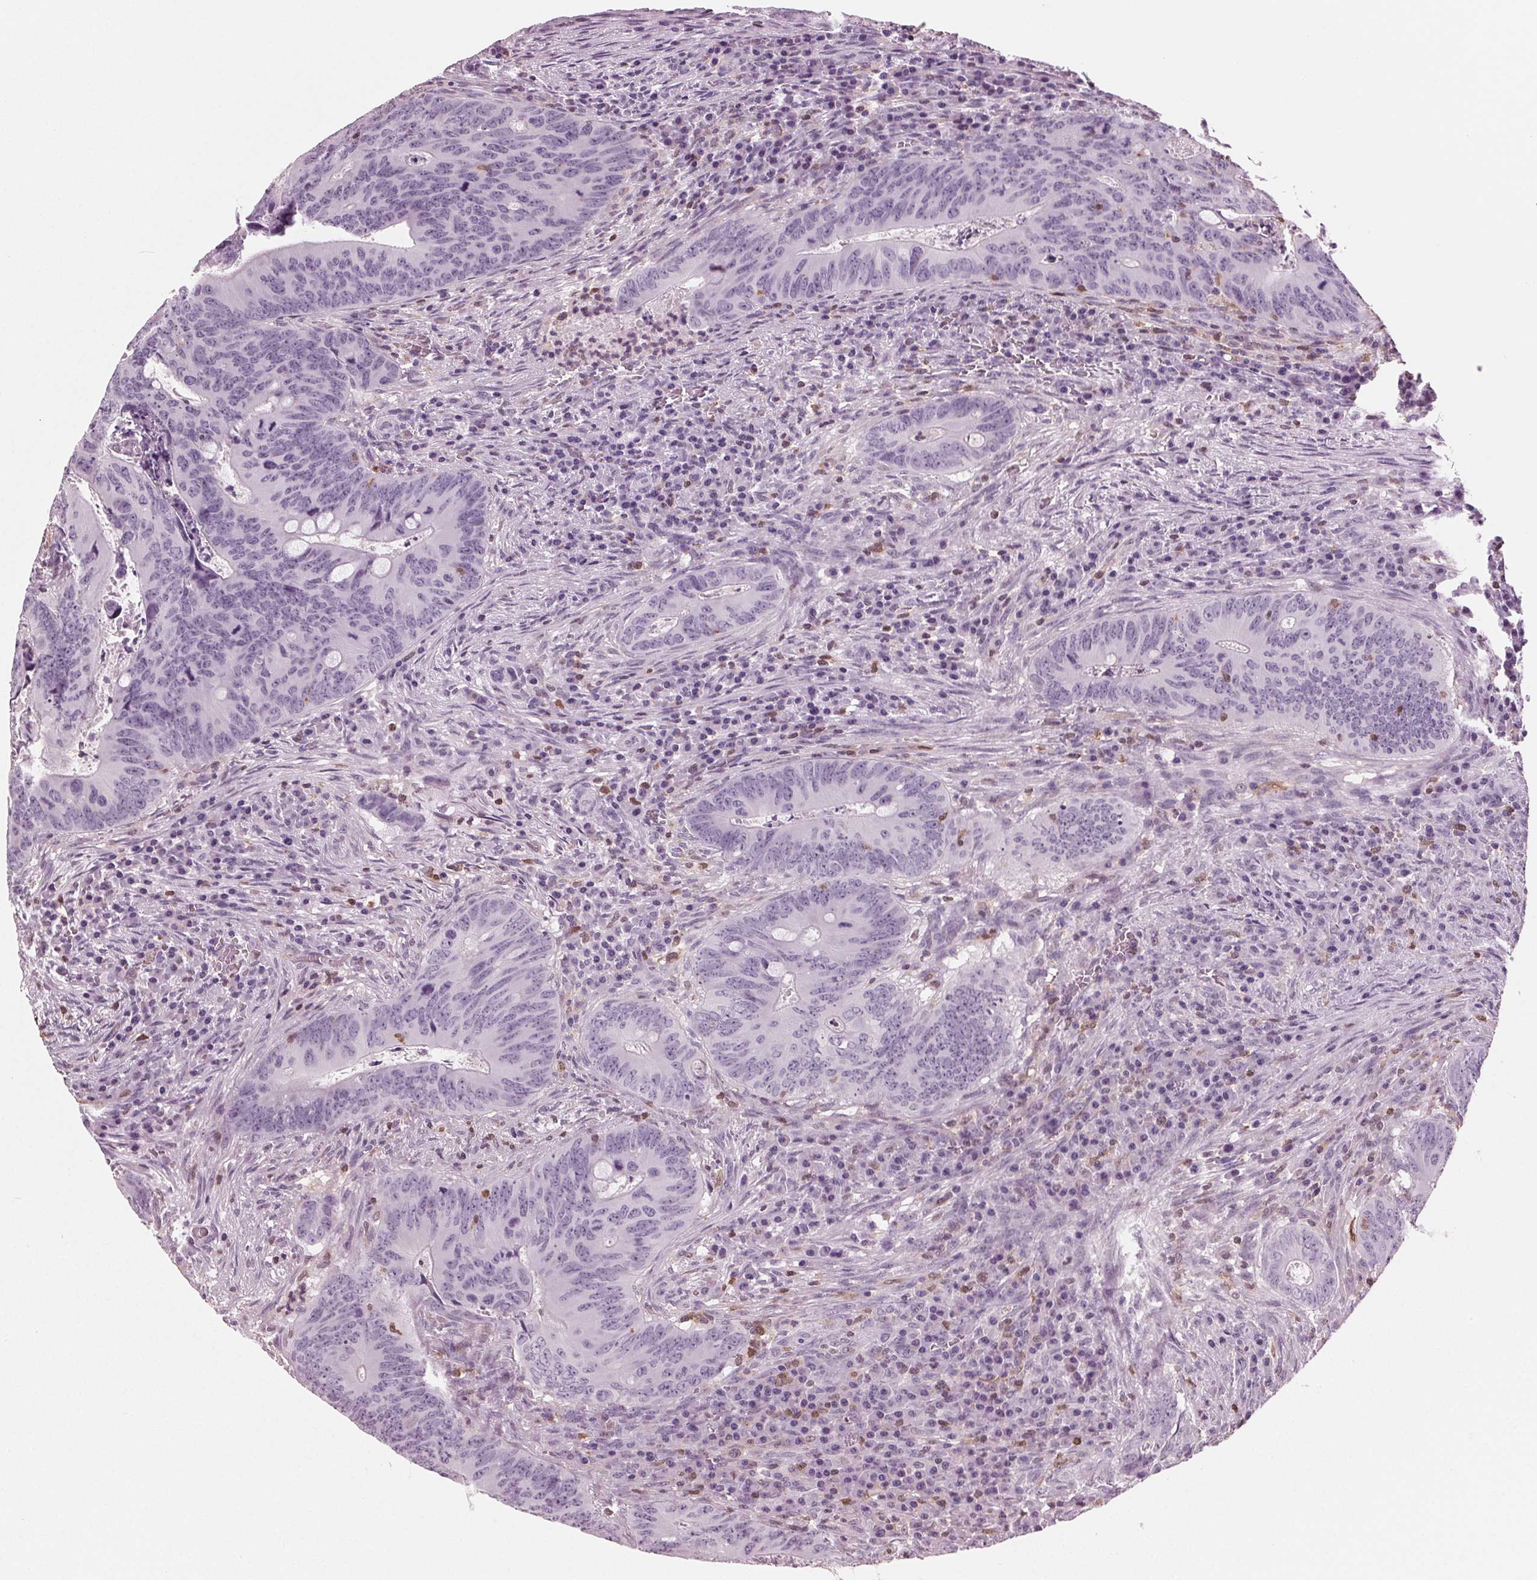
{"staining": {"intensity": "negative", "quantity": "none", "location": "none"}, "tissue": "colorectal cancer", "cell_type": "Tumor cells", "image_type": "cancer", "snomed": [{"axis": "morphology", "description": "Adenocarcinoma, NOS"}, {"axis": "topography", "description": "Colon"}], "caption": "An immunohistochemistry (IHC) histopathology image of colorectal adenocarcinoma is shown. There is no staining in tumor cells of colorectal adenocarcinoma.", "gene": "BTLA", "patient": {"sex": "female", "age": 74}}